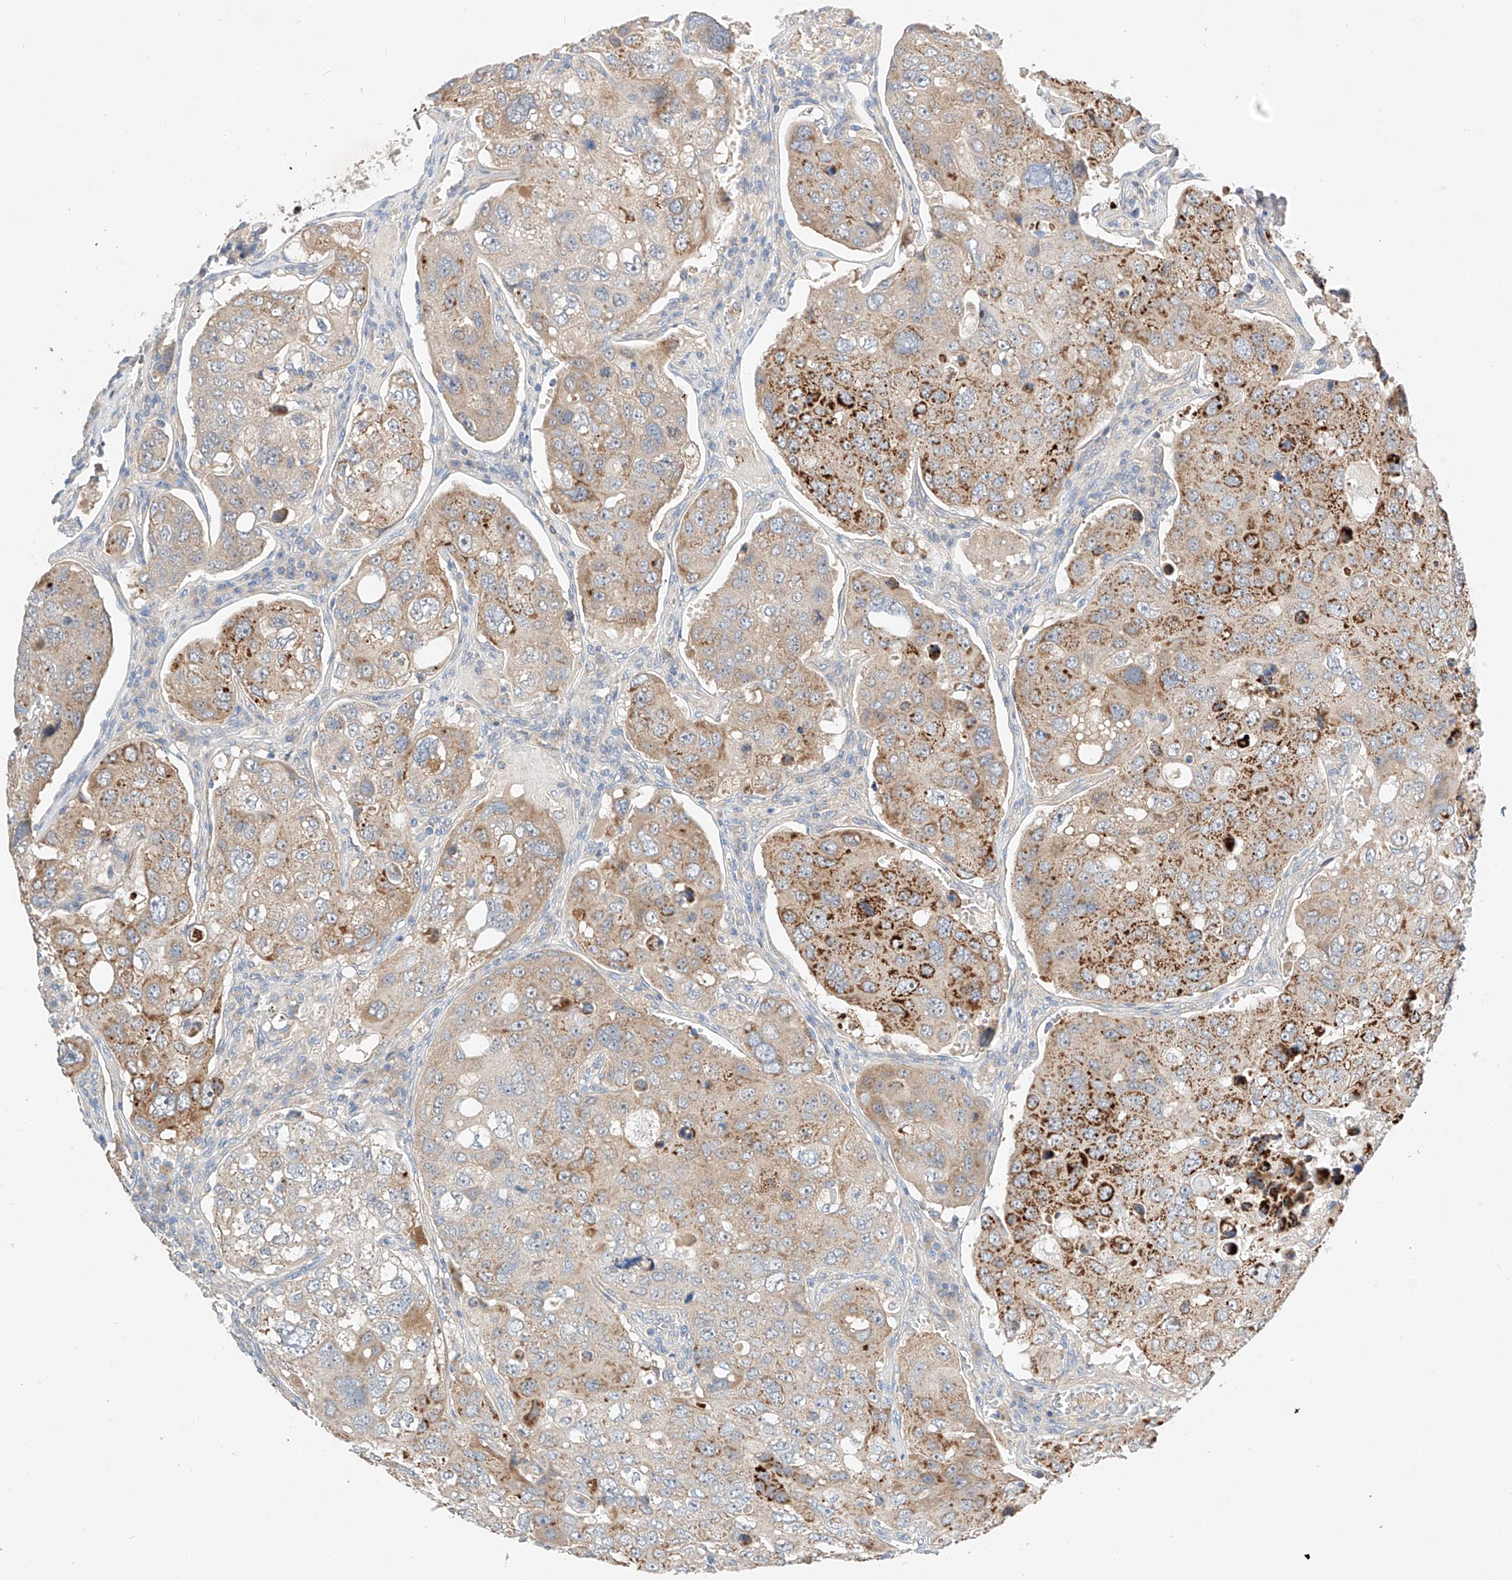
{"staining": {"intensity": "strong", "quantity": "<25%", "location": "cytoplasmic/membranous"}, "tissue": "urothelial cancer", "cell_type": "Tumor cells", "image_type": "cancer", "snomed": [{"axis": "morphology", "description": "Urothelial carcinoma, High grade"}, {"axis": "topography", "description": "Lymph node"}, {"axis": "topography", "description": "Urinary bladder"}], "caption": "The micrograph displays staining of urothelial cancer, revealing strong cytoplasmic/membranous protein expression (brown color) within tumor cells.", "gene": "RUSC1", "patient": {"sex": "male", "age": 51}}